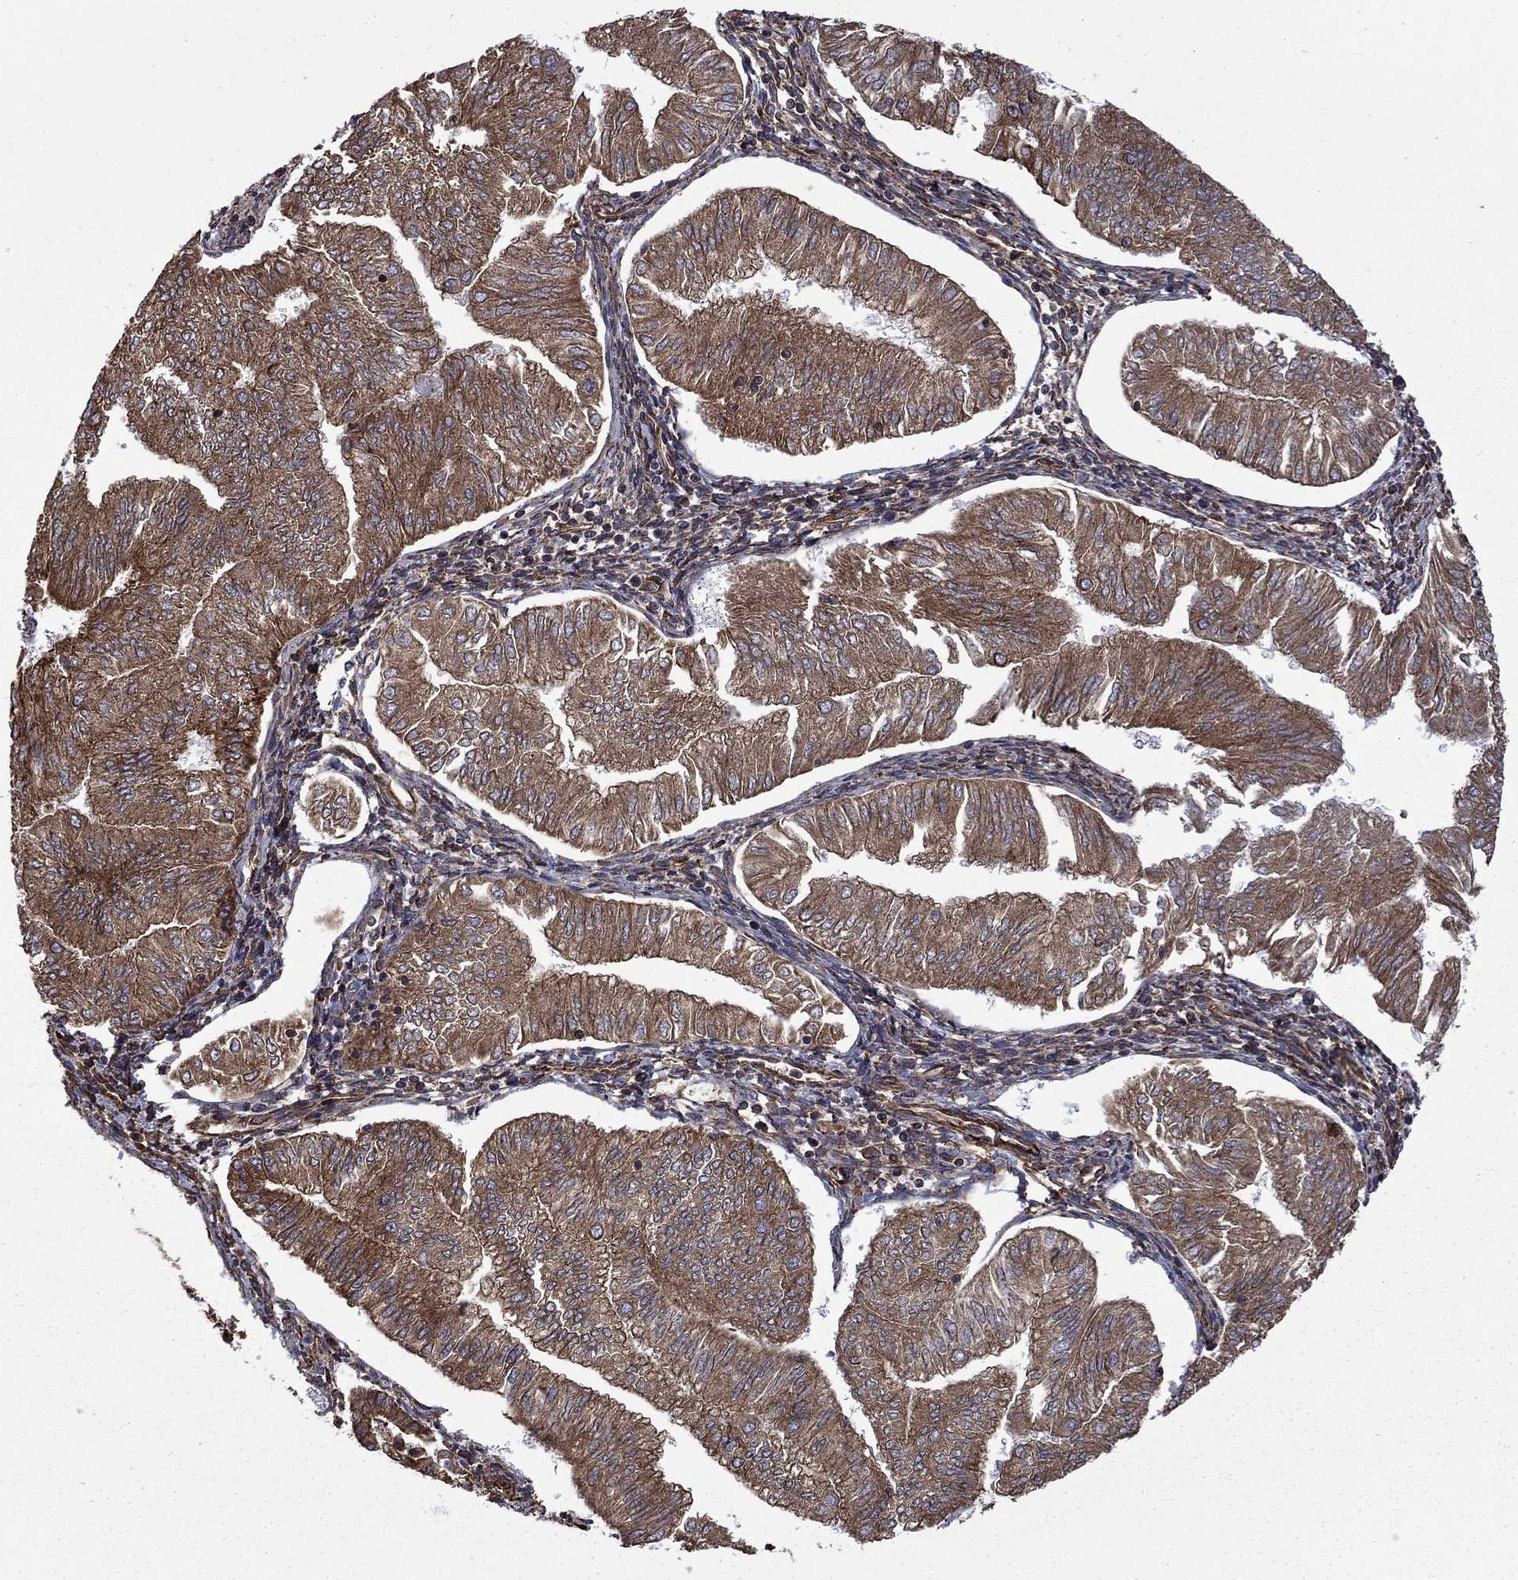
{"staining": {"intensity": "moderate", "quantity": ">75%", "location": "cytoplasmic/membranous"}, "tissue": "endometrial cancer", "cell_type": "Tumor cells", "image_type": "cancer", "snomed": [{"axis": "morphology", "description": "Adenocarcinoma, NOS"}, {"axis": "topography", "description": "Endometrium"}], "caption": "Protein analysis of adenocarcinoma (endometrial) tissue reveals moderate cytoplasmic/membranous expression in approximately >75% of tumor cells.", "gene": "CUTC", "patient": {"sex": "female", "age": 53}}